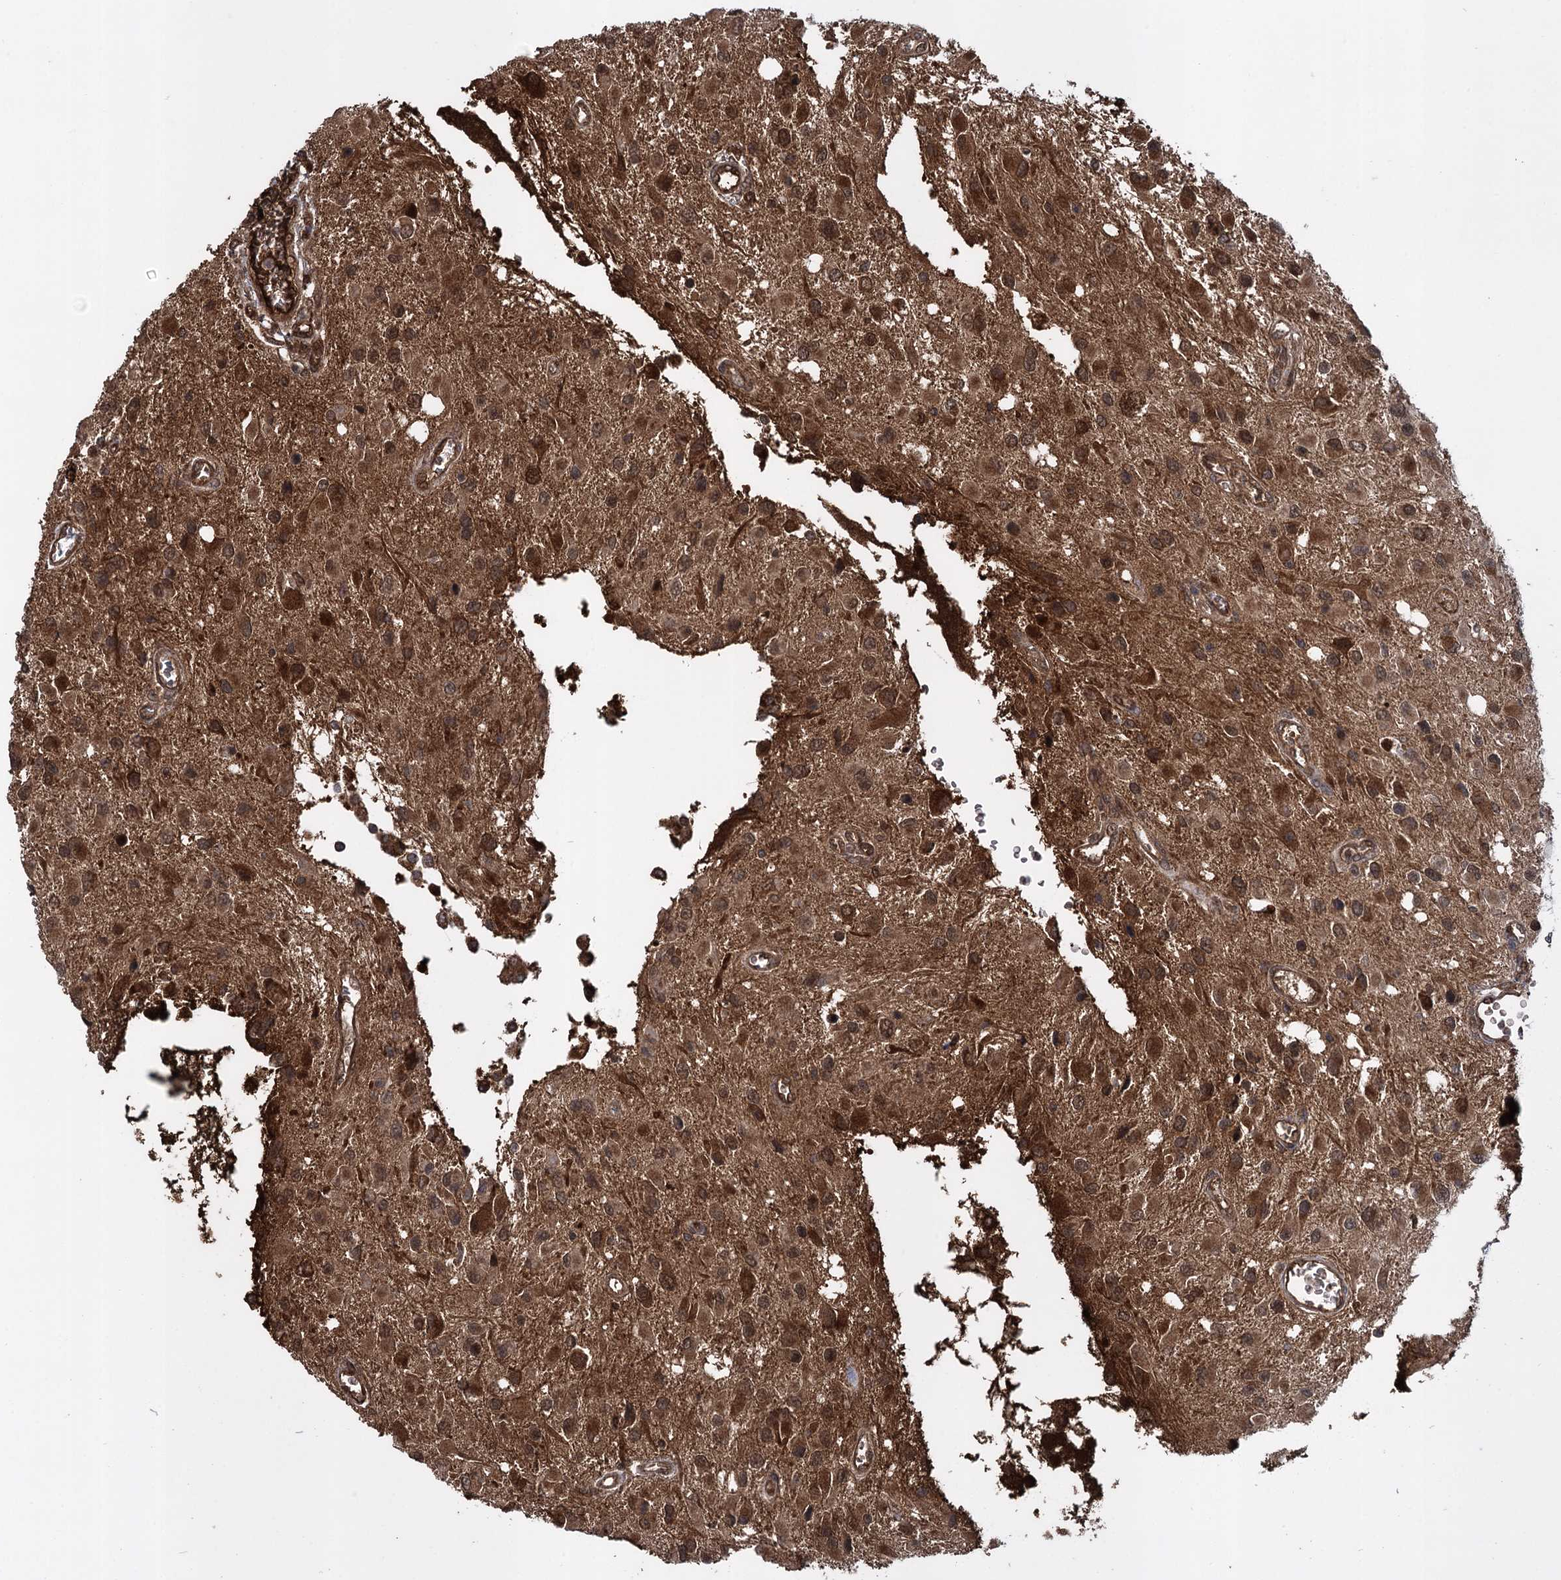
{"staining": {"intensity": "strong", "quantity": ">75%", "location": "cytoplasmic/membranous,nuclear"}, "tissue": "glioma", "cell_type": "Tumor cells", "image_type": "cancer", "snomed": [{"axis": "morphology", "description": "Glioma, malignant, High grade"}, {"axis": "topography", "description": "Brain"}], "caption": "Strong cytoplasmic/membranous and nuclear staining is appreciated in approximately >75% of tumor cells in glioma.", "gene": "GLO1", "patient": {"sex": "male", "age": 53}}